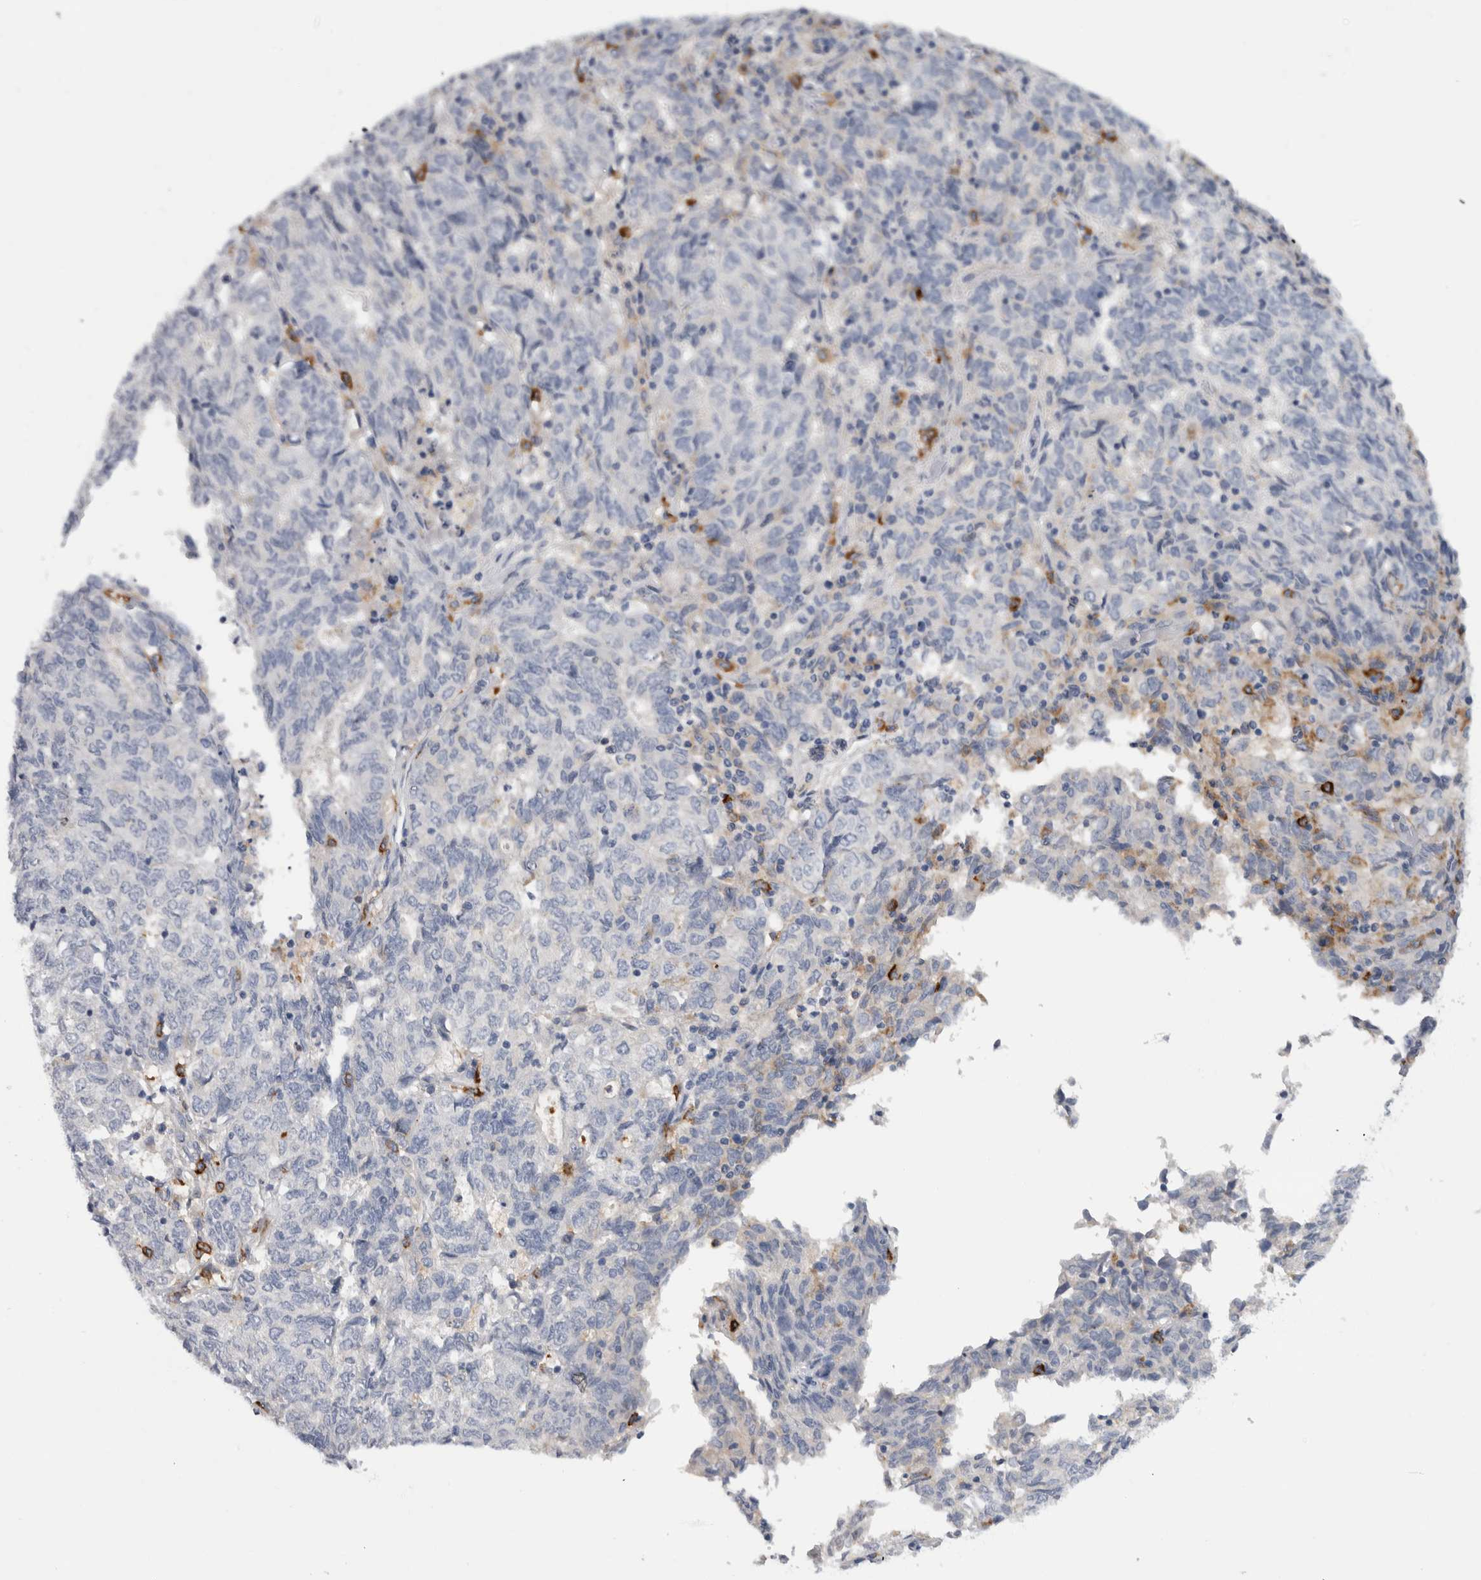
{"staining": {"intensity": "negative", "quantity": "none", "location": "none"}, "tissue": "endometrial cancer", "cell_type": "Tumor cells", "image_type": "cancer", "snomed": [{"axis": "morphology", "description": "Adenocarcinoma, NOS"}, {"axis": "topography", "description": "Endometrium"}], "caption": "This is a photomicrograph of immunohistochemistry staining of endometrial cancer (adenocarcinoma), which shows no positivity in tumor cells. (DAB (3,3'-diaminobenzidine) immunohistochemistry (IHC), high magnification).", "gene": "CD63", "patient": {"sex": "female", "age": 80}}